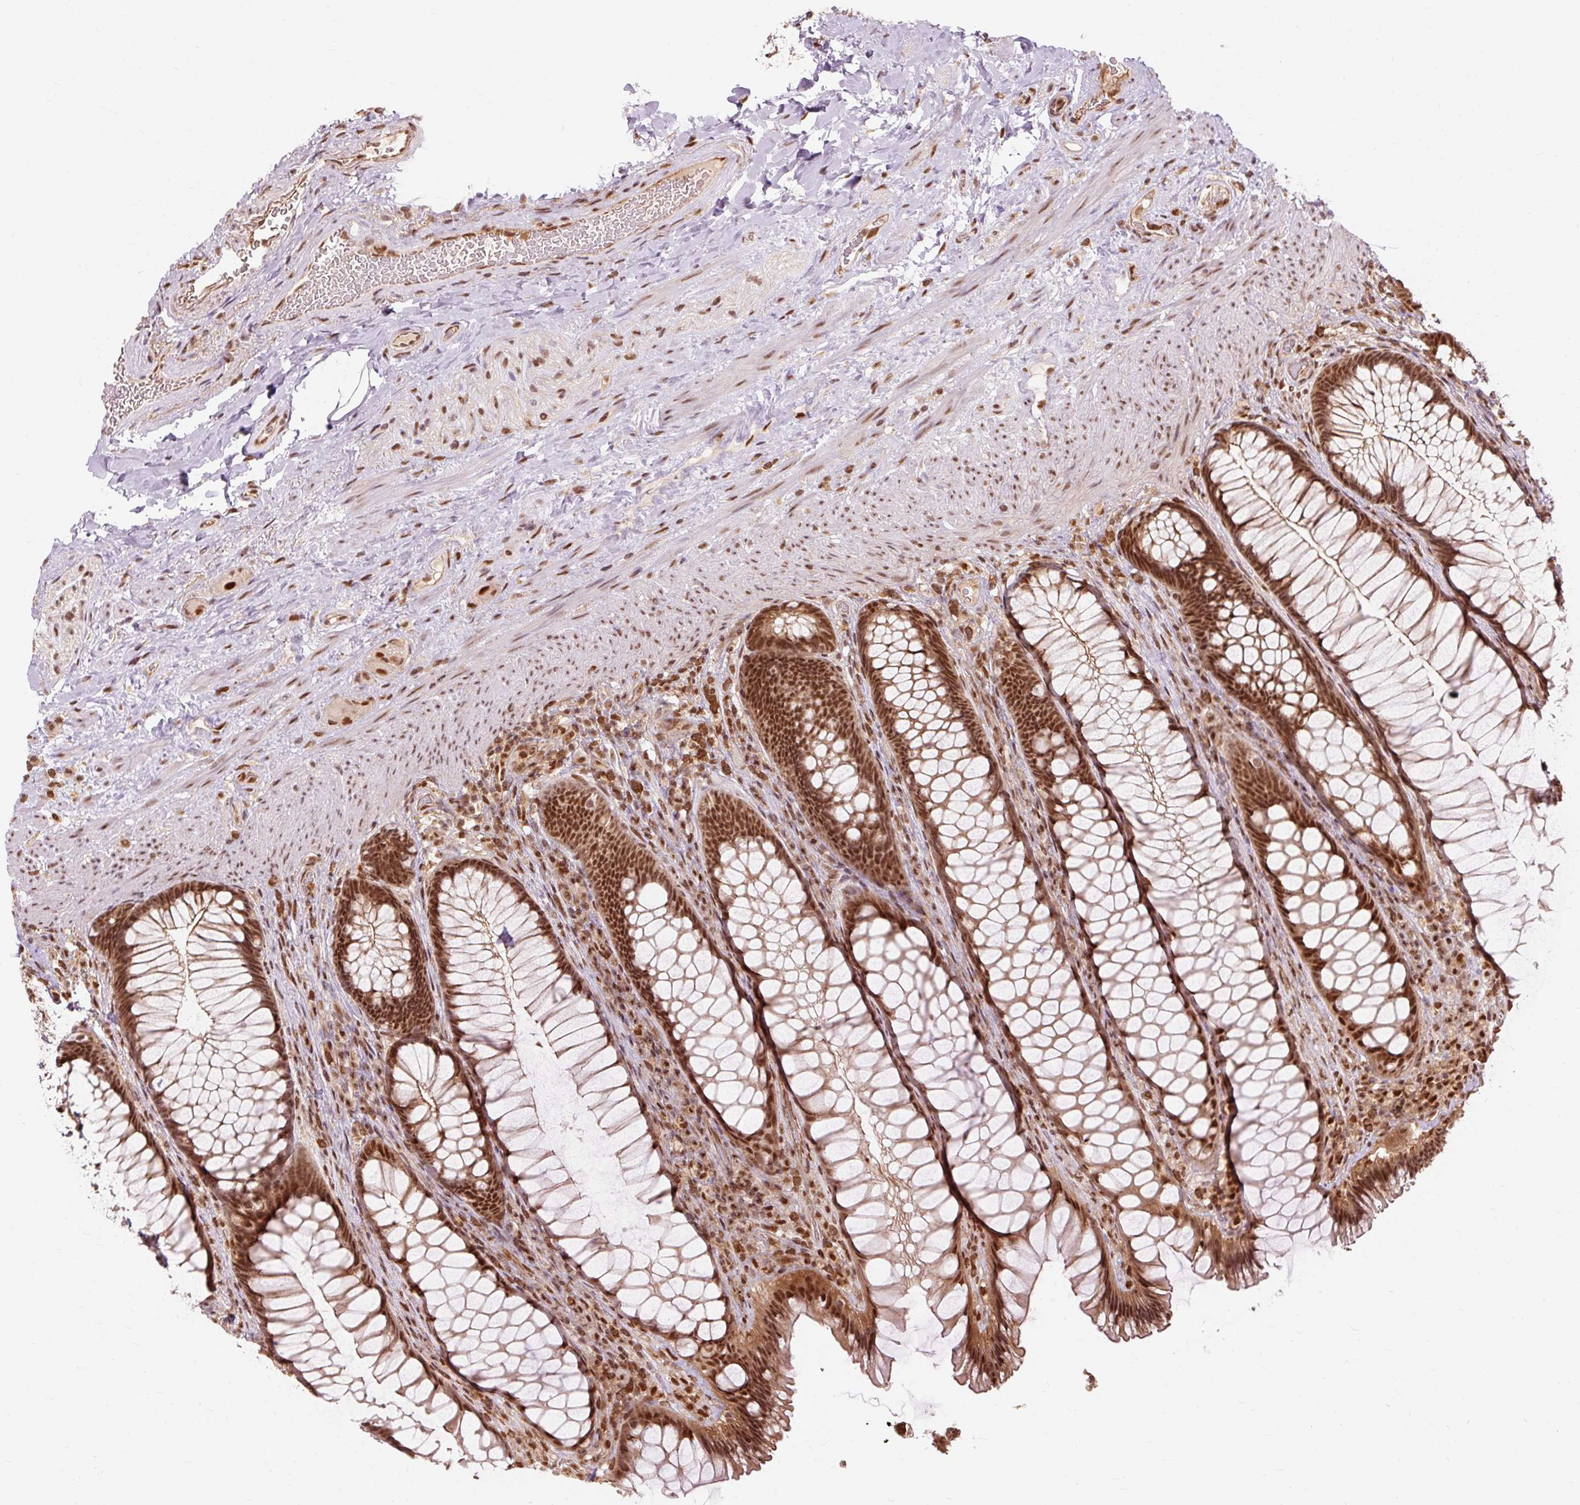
{"staining": {"intensity": "strong", "quantity": ">75%", "location": "cytoplasmic/membranous,nuclear"}, "tissue": "rectum", "cell_type": "Glandular cells", "image_type": "normal", "snomed": [{"axis": "morphology", "description": "Normal tissue, NOS"}, {"axis": "topography", "description": "Rectum"}], "caption": "Immunohistochemistry (IHC) (DAB (3,3'-diaminobenzidine)) staining of unremarkable human rectum exhibits strong cytoplasmic/membranous,nuclear protein positivity in about >75% of glandular cells. (brown staining indicates protein expression, while blue staining denotes nuclei).", "gene": "CSTF1", "patient": {"sex": "male", "age": 53}}